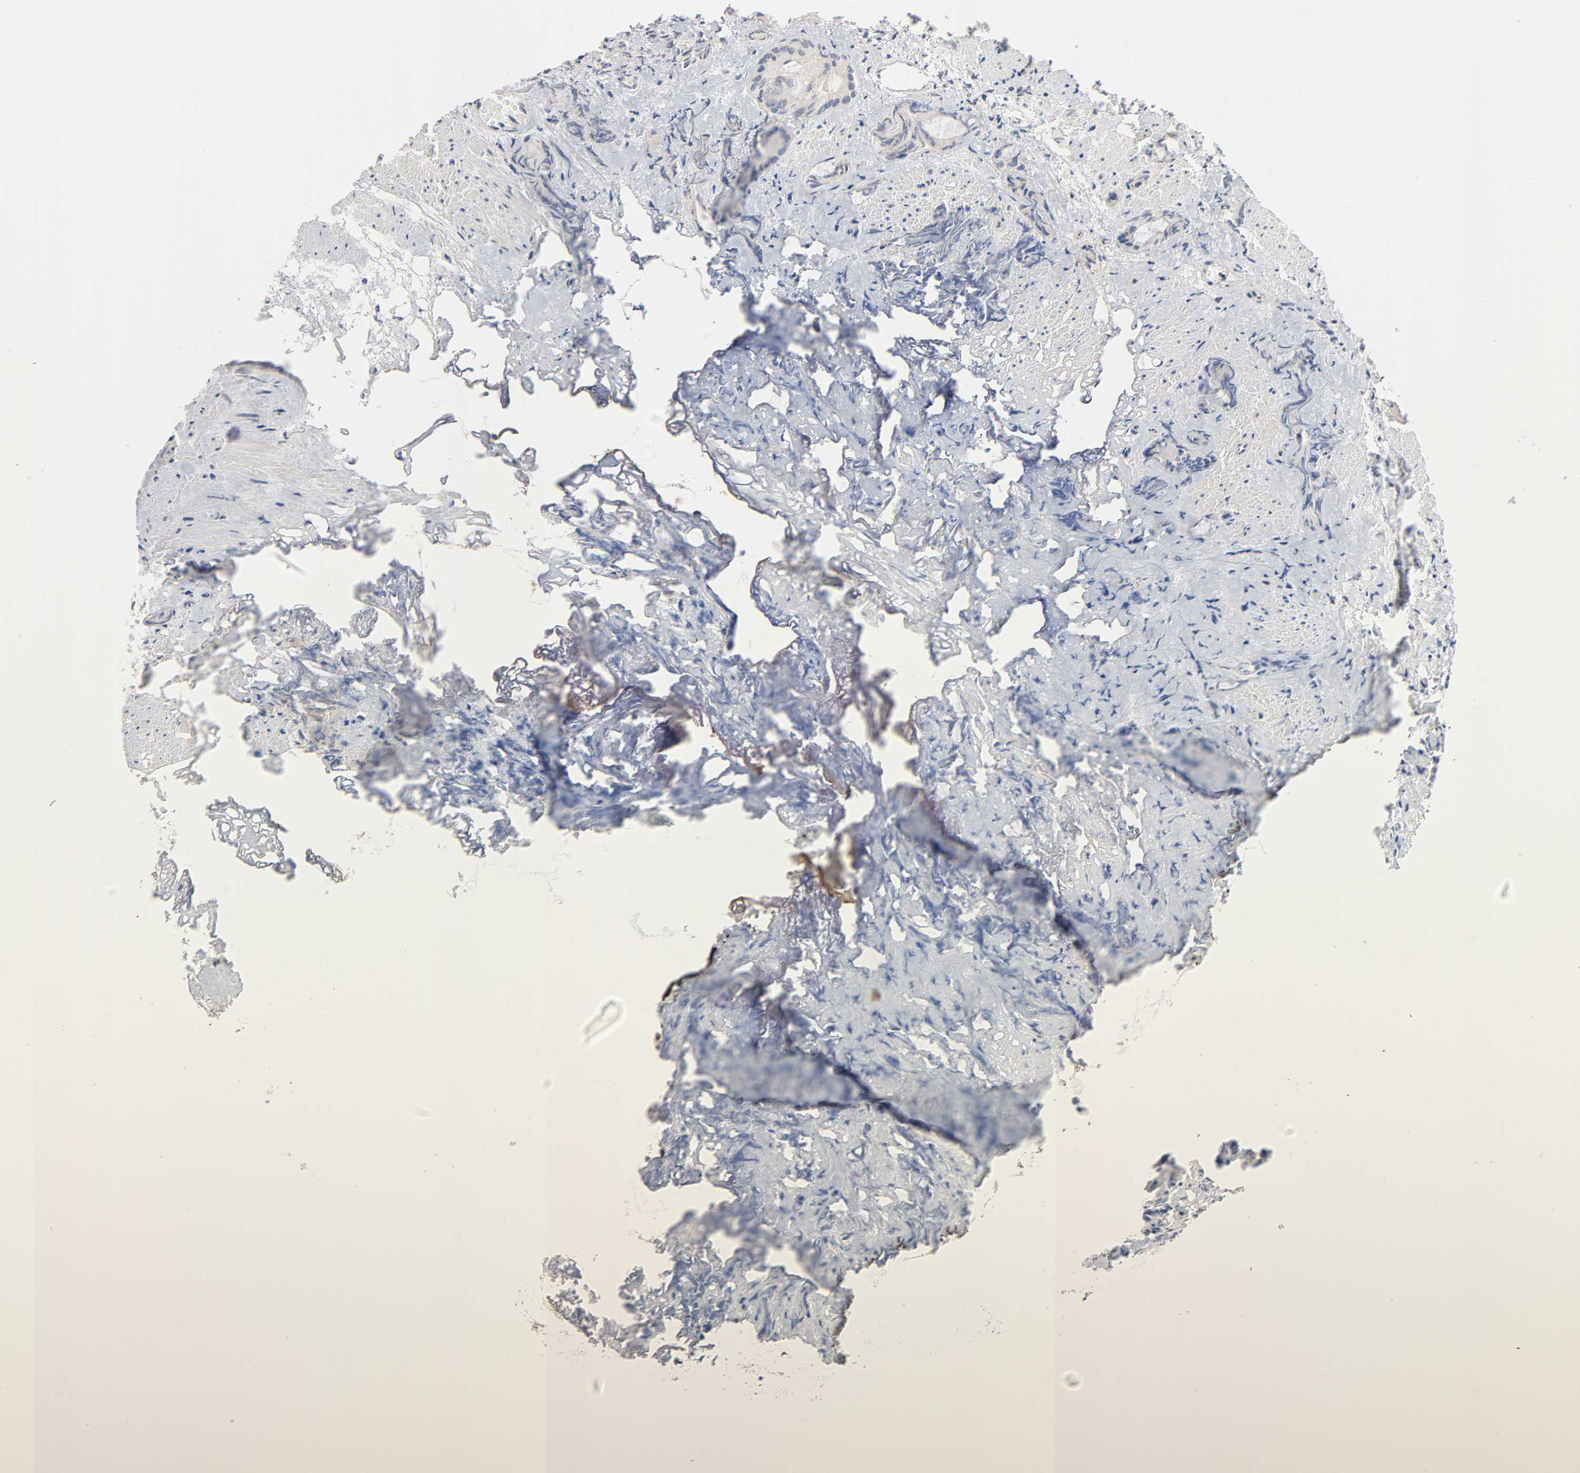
{"staining": {"intensity": "weak", "quantity": "25%-75%", "location": "cytoplasmic/membranous"}, "tissue": "prostate cancer", "cell_type": "Tumor cells", "image_type": "cancer", "snomed": [{"axis": "morphology", "description": "Adenocarcinoma, High grade"}, {"axis": "topography", "description": "Prostate"}], "caption": "Human prostate cancer (adenocarcinoma (high-grade)) stained with a protein marker shows weak staining in tumor cells.", "gene": "IL4R", "patient": {"sex": "male", "age": 85}}